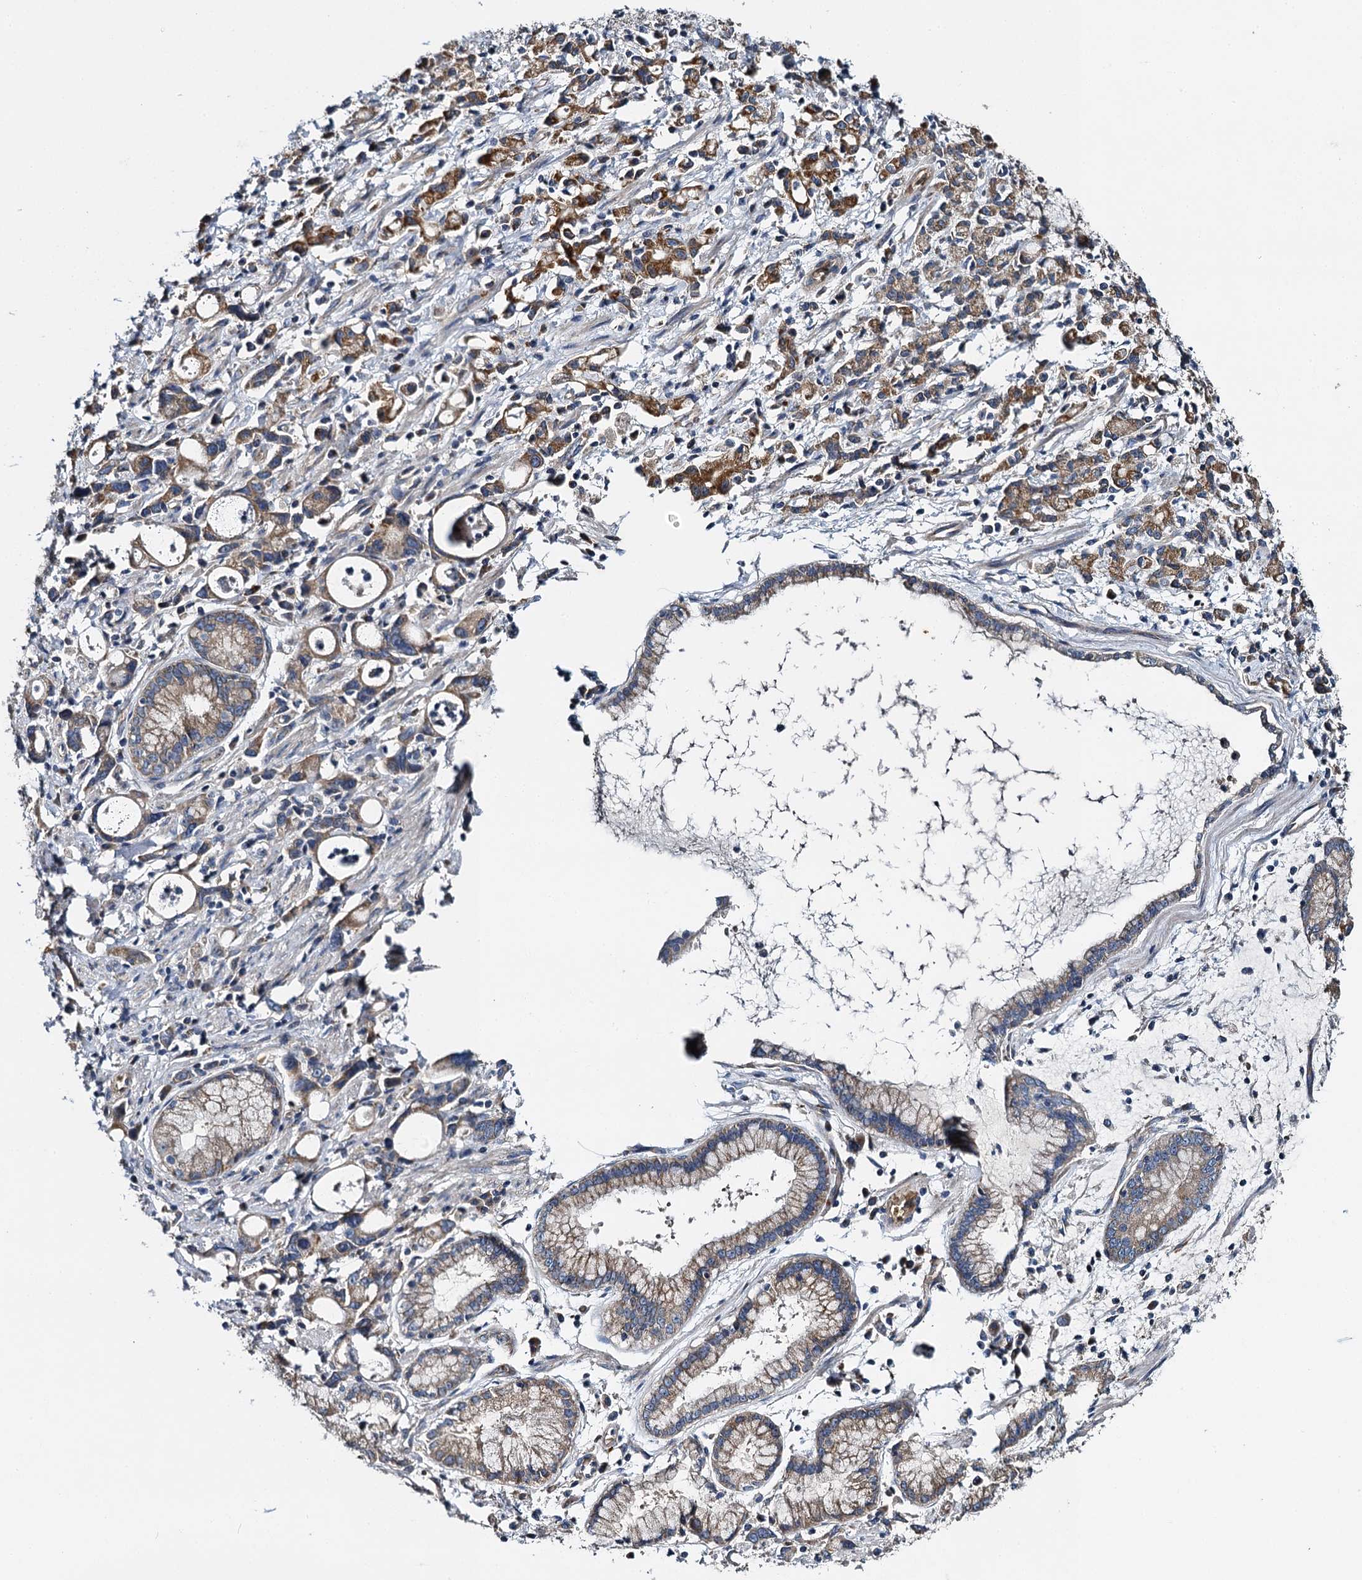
{"staining": {"intensity": "moderate", "quantity": "25%-75%", "location": "cytoplasmic/membranous"}, "tissue": "stomach cancer", "cell_type": "Tumor cells", "image_type": "cancer", "snomed": [{"axis": "morphology", "description": "Adenocarcinoma, NOS"}, {"axis": "topography", "description": "Stomach, lower"}], "caption": "There is medium levels of moderate cytoplasmic/membranous staining in tumor cells of stomach cancer, as demonstrated by immunohistochemical staining (brown color).", "gene": "BCS1L", "patient": {"sex": "female", "age": 43}}